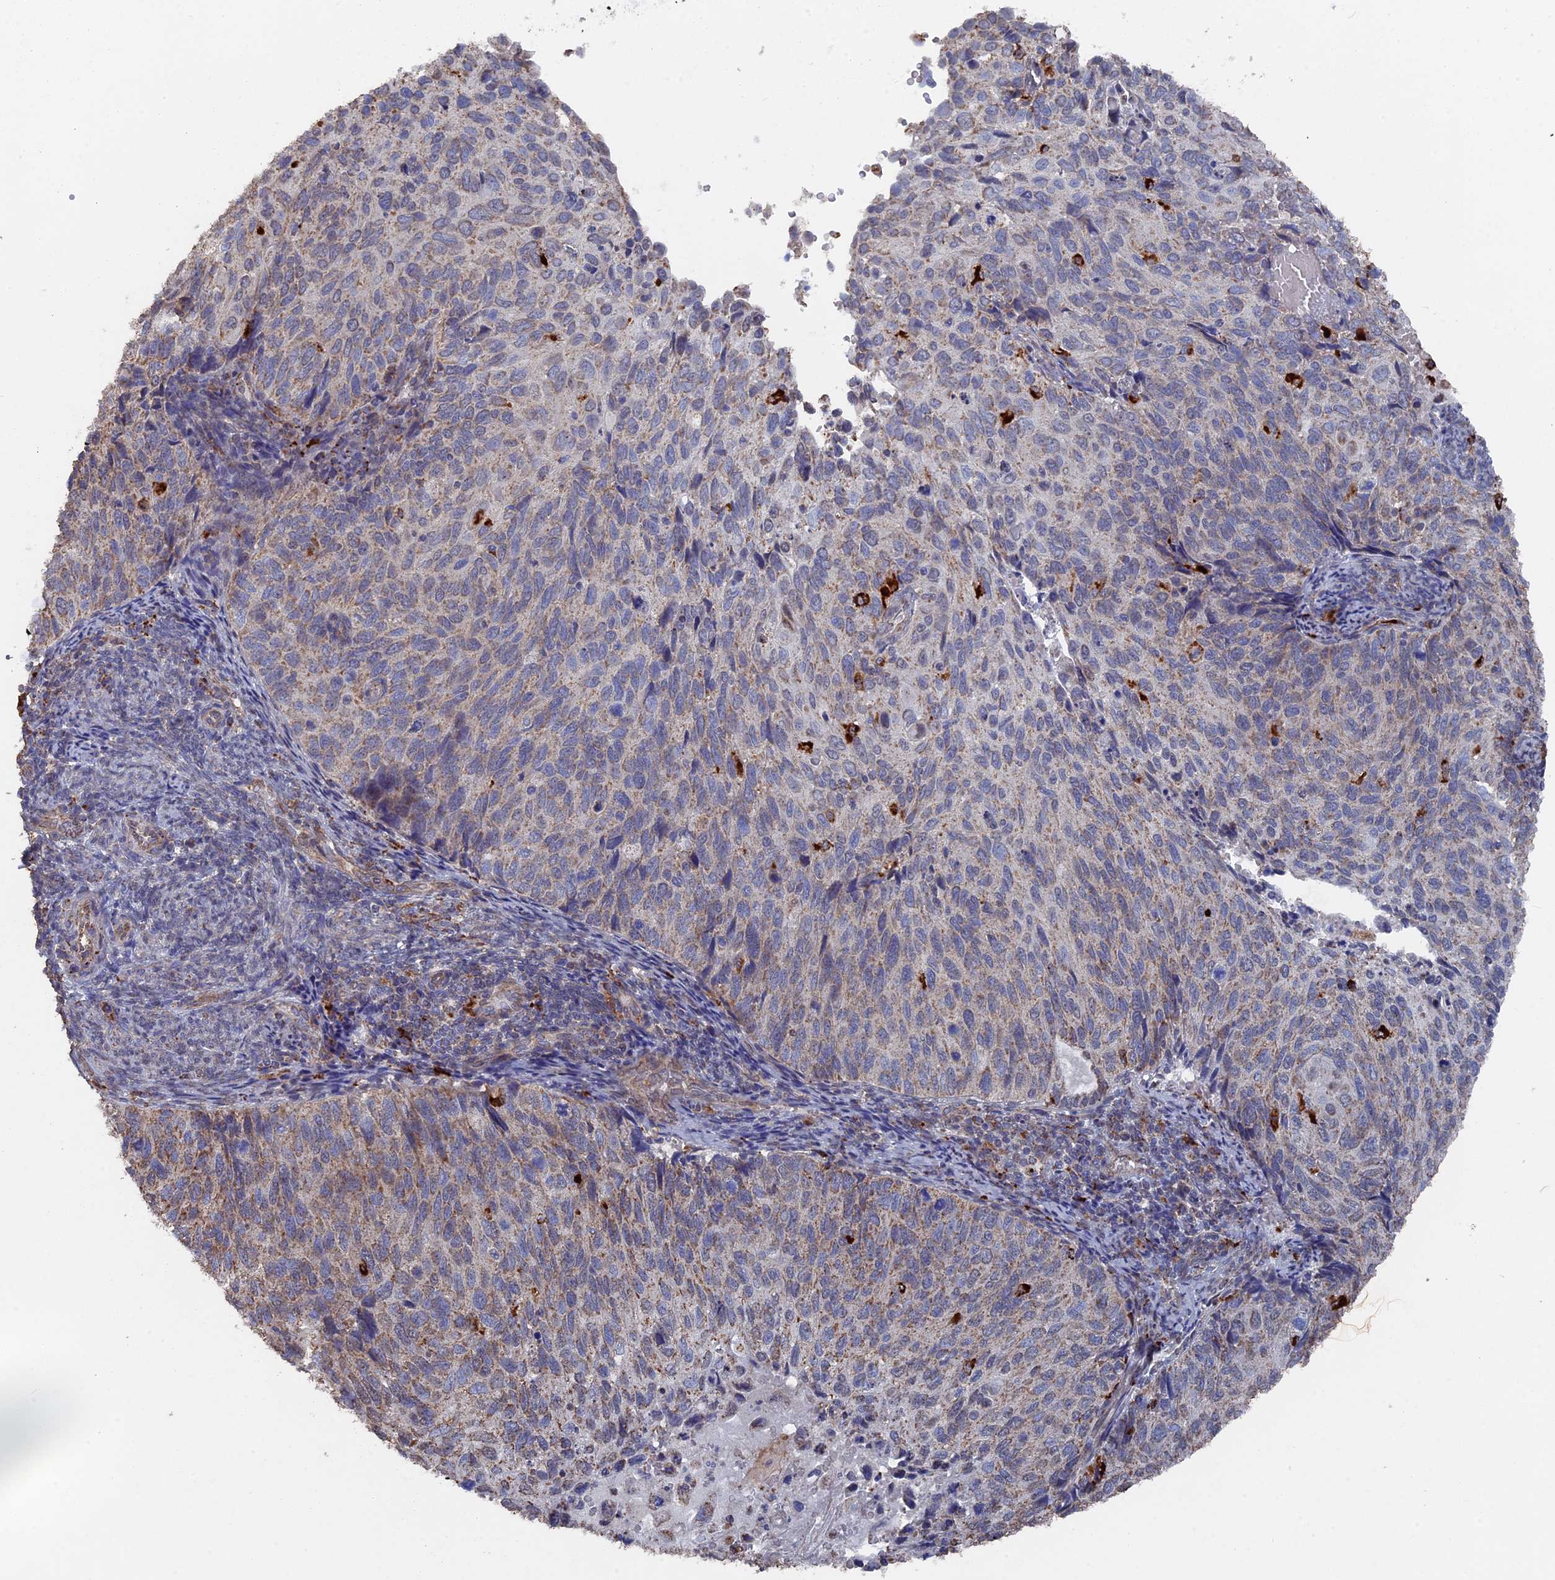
{"staining": {"intensity": "weak", "quantity": "<25%", "location": "cytoplasmic/membranous"}, "tissue": "cervical cancer", "cell_type": "Tumor cells", "image_type": "cancer", "snomed": [{"axis": "morphology", "description": "Squamous cell carcinoma, NOS"}, {"axis": "topography", "description": "Cervix"}], "caption": "IHC of cervical squamous cell carcinoma shows no positivity in tumor cells. Brightfield microscopy of IHC stained with DAB (brown) and hematoxylin (blue), captured at high magnification.", "gene": "SMG9", "patient": {"sex": "female", "age": 70}}